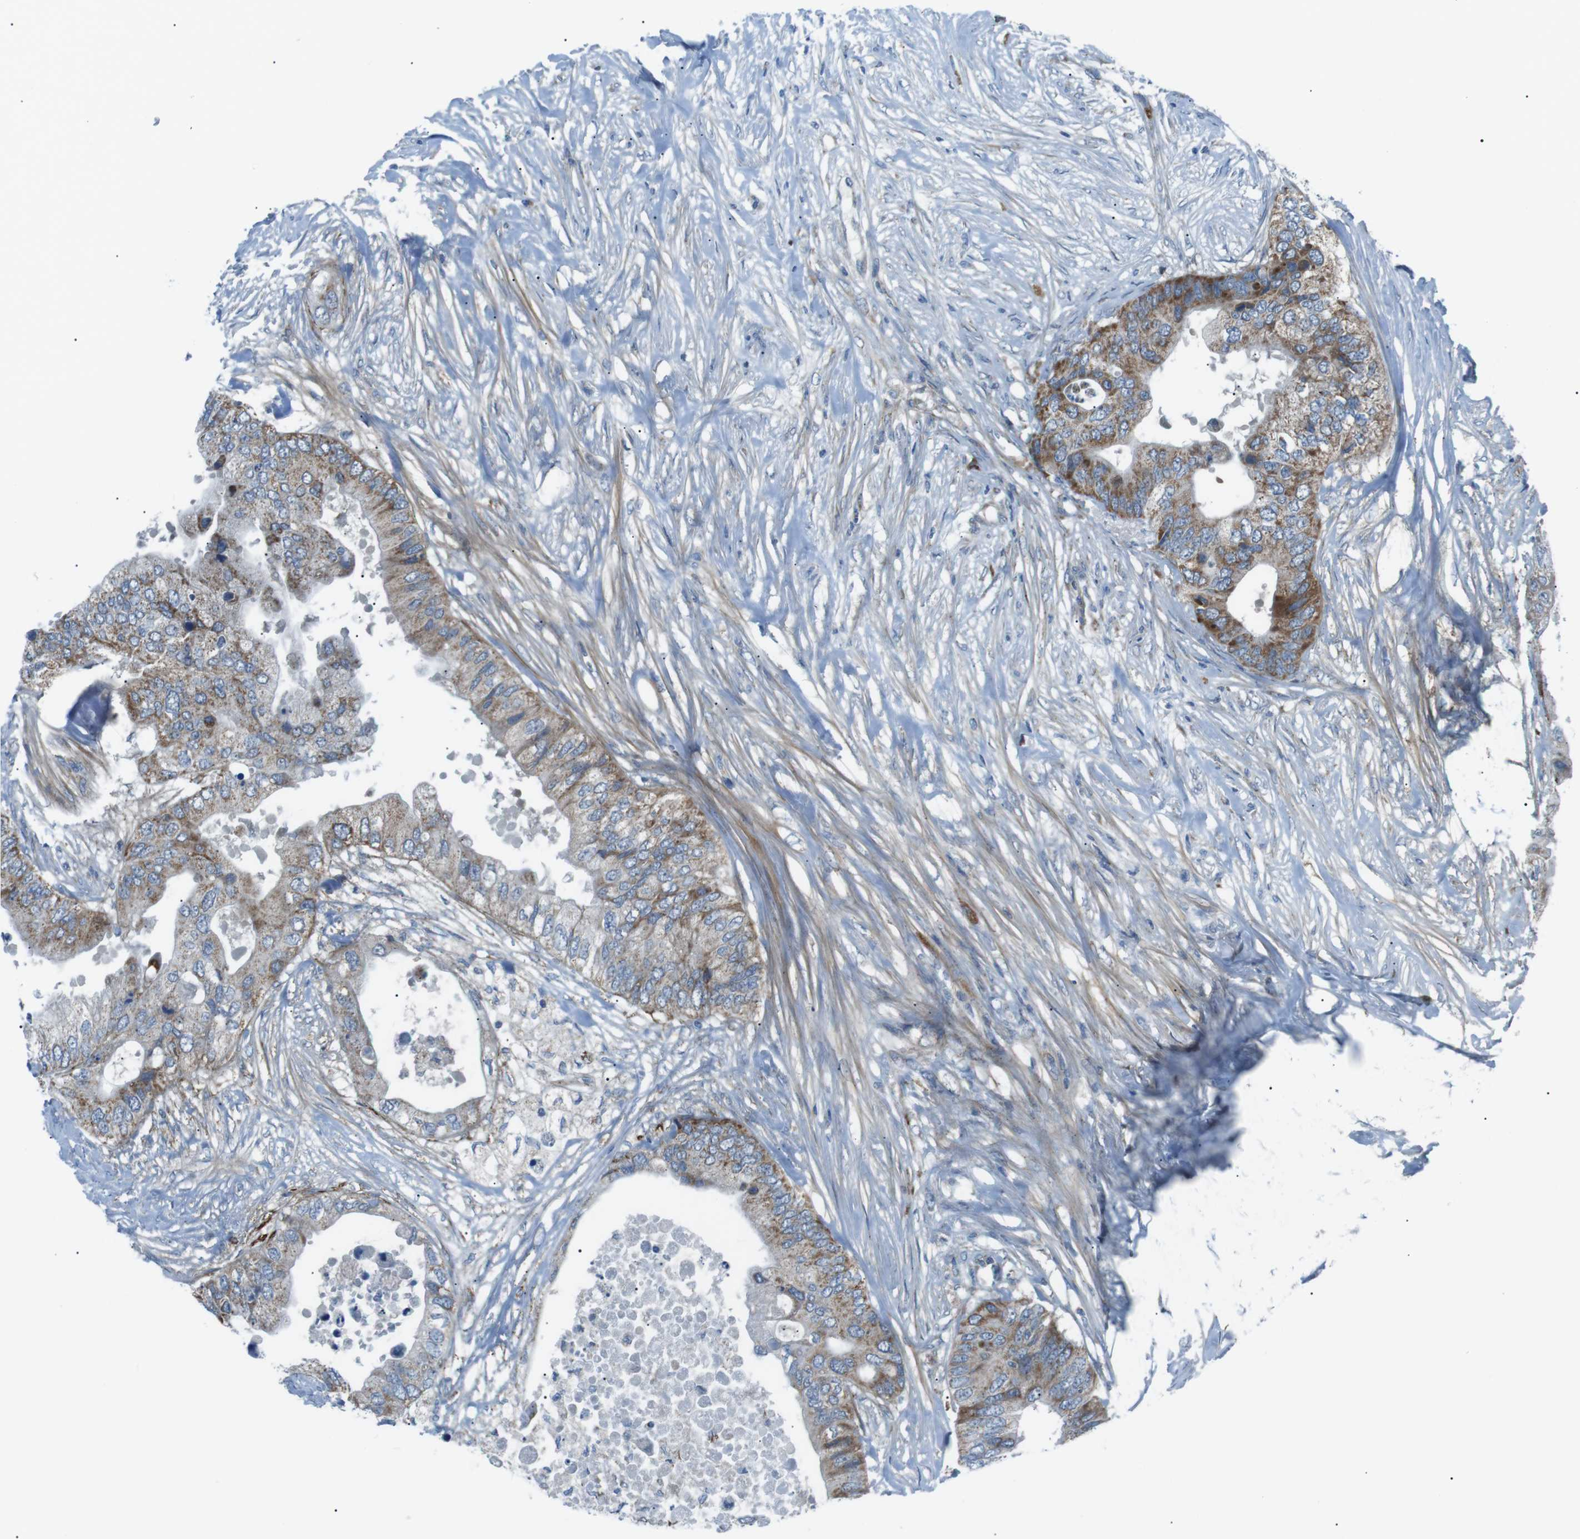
{"staining": {"intensity": "moderate", "quantity": ">75%", "location": "cytoplasmic/membranous"}, "tissue": "colorectal cancer", "cell_type": "Tumor cells", "image_type": "cancer", "snomed": [{"axis": "morphology", "description": "Adenocarcinoma, NOS"}, {"axis": "topography", "description": "Colon"}], "caption": "Immunohistochemistry (IHC) histopathology image of neoplastic tissue: colorectal cancer stained using immunohistochemistry shows medium levels of moderate protein expression localized specifically in the cytoplasmic/membranous of tumor cells, appearing as a cytoplasmic/membranous brown color.", "gene": "ARID5B", "patient": {"sex": "male", "age": 71}}